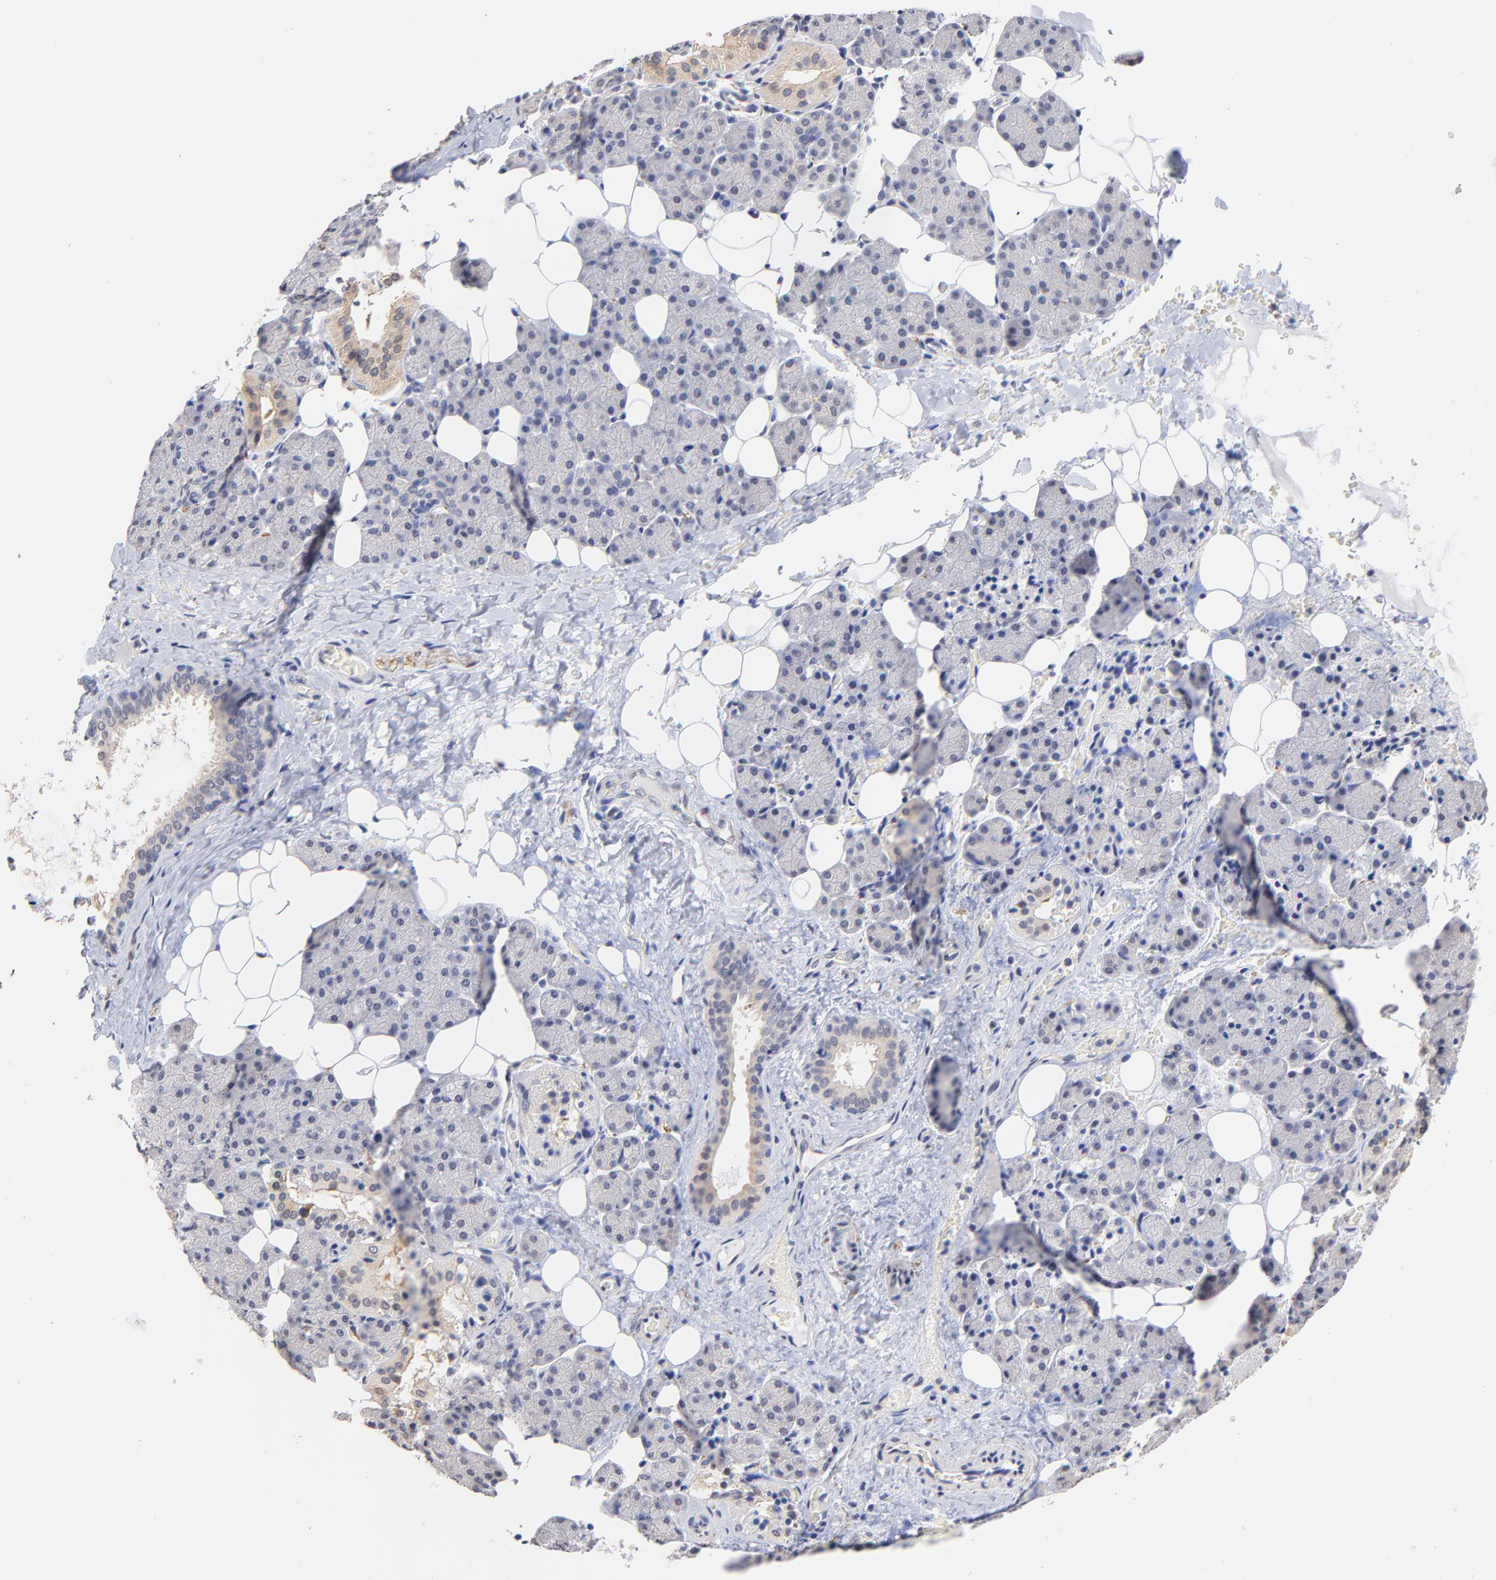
{"staining": {"intensity": "moderate", "quantity": "<25%", "location": "cytoplasmic/membranous"}, "tissue": "salivary gland", "cell_type": "Glandular cells", "image_type": "normal", "snomed": [{"axis": "morphology", "description": "Normal tissue, NOS"}, {"axis": "topography", "description": "Lymph node"}, {"axis": "topography", "description": "Salivary gland"}], "caption": "Immunohistochemical staining of benign human salivary gland displays low levels of moderate cytoplasmic/membranous expression in approximately <25% of glandular cells. Ihc stains the protein in brown and the nuclei are stained blue.", "gene": "RIBC2", "patient": {"sex": "male", "age": 8}}